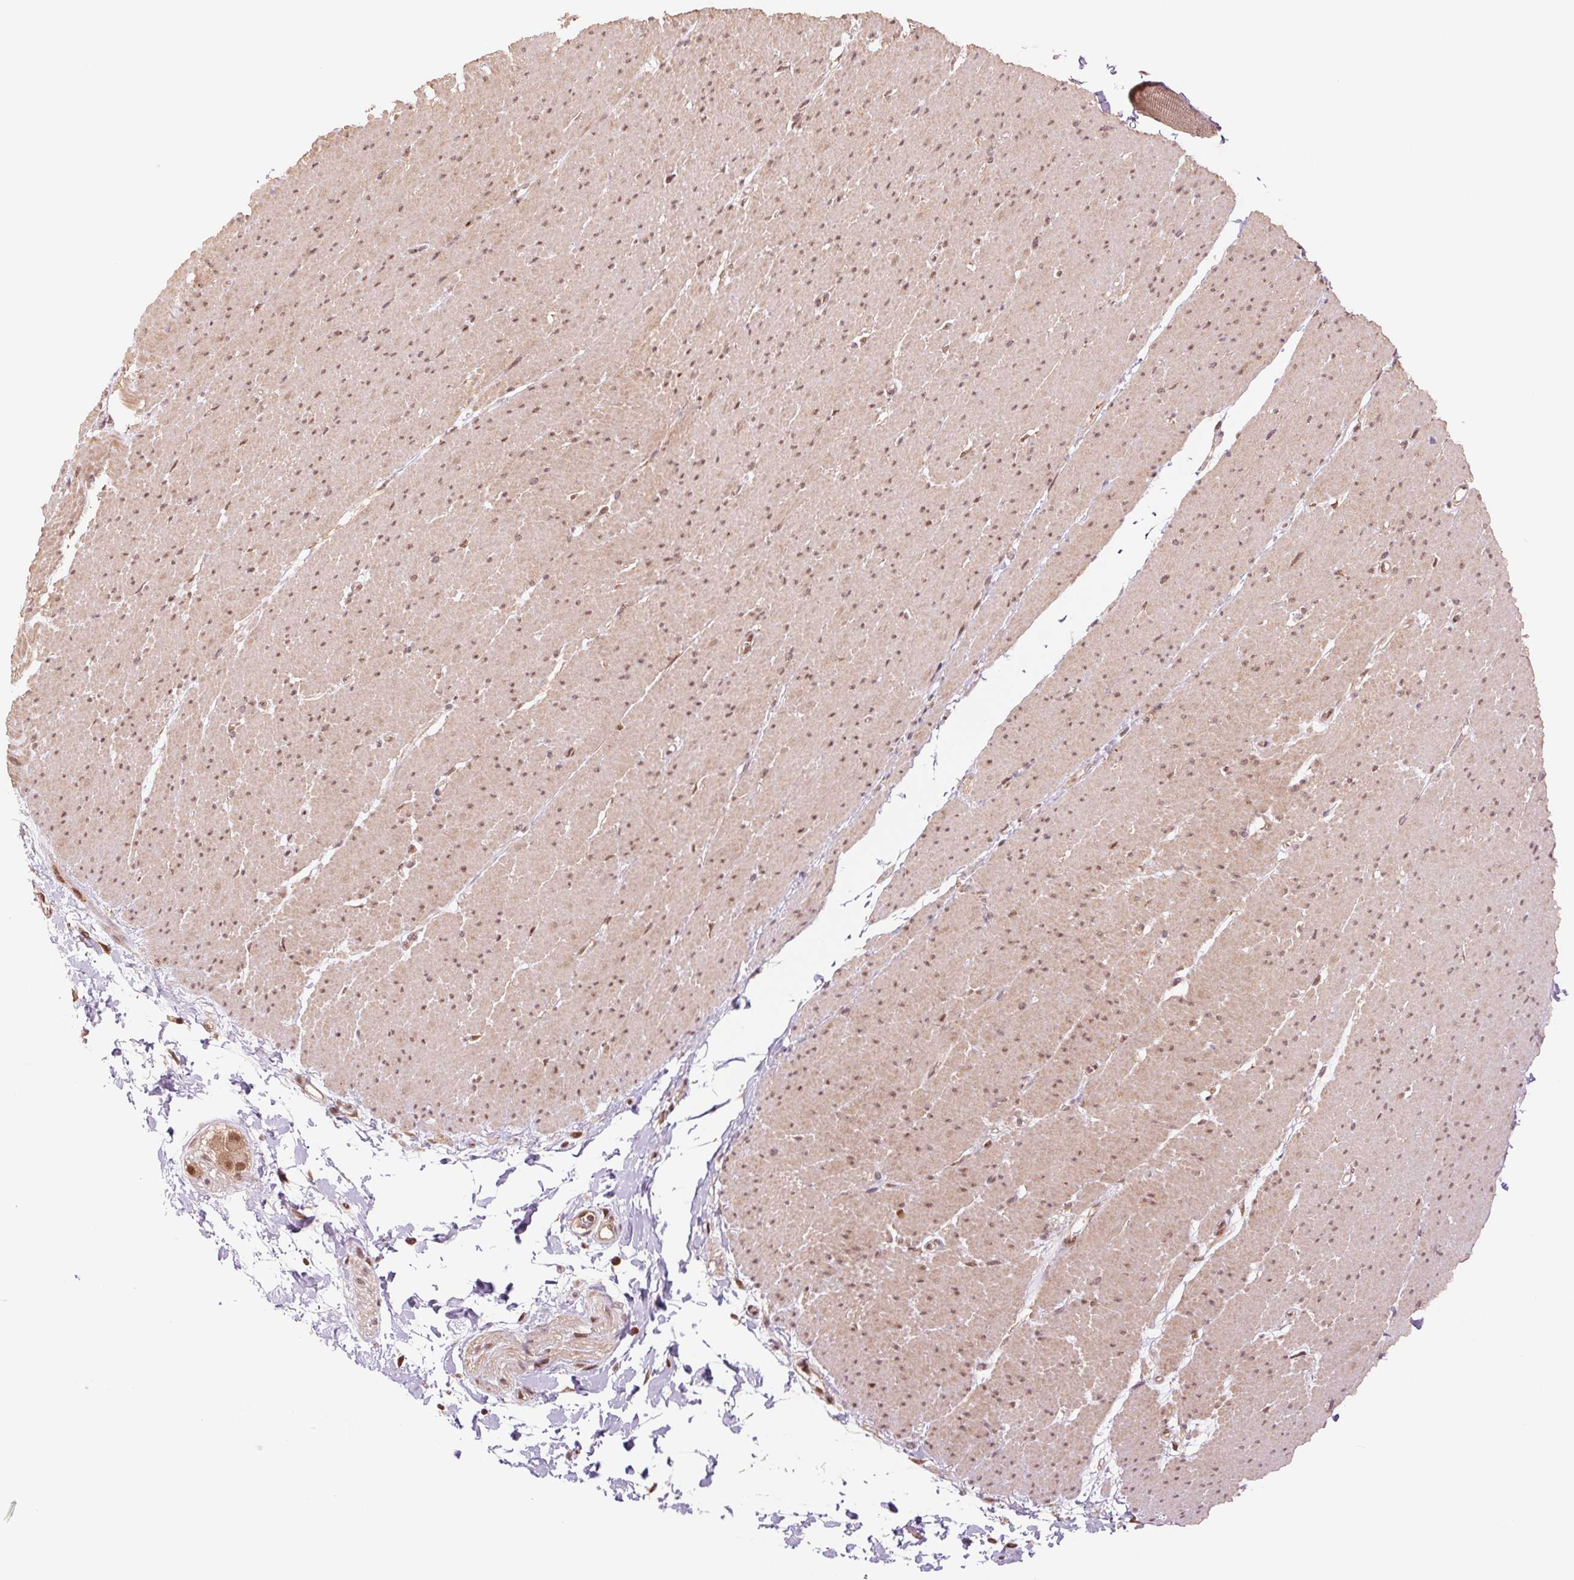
{"staining": {"intensity": "moderate", "quantity": ">75%", "location": "nuclear"}, "tissue": "smooth muscle", "cell_type": "Smooth muscle cells", "image_type": "normal", "snomed": [{"axis": "morphology", "description": "Normal tissue, NOS"}, {"axis": "topography", "description": "Smooth muscle"}, {"axis": "topography", "description": "Rectum"}], "caption": "Immunohistochemistry of normal smooth muscle demonstrates medium levels of moderate nuclear expression in approximately >75% of smooth muscle cells. (DAB IHC with brightfield microscopy, high magnification).", "gene": "CWC25", "patient": {"sex": "male", "age": 53}}